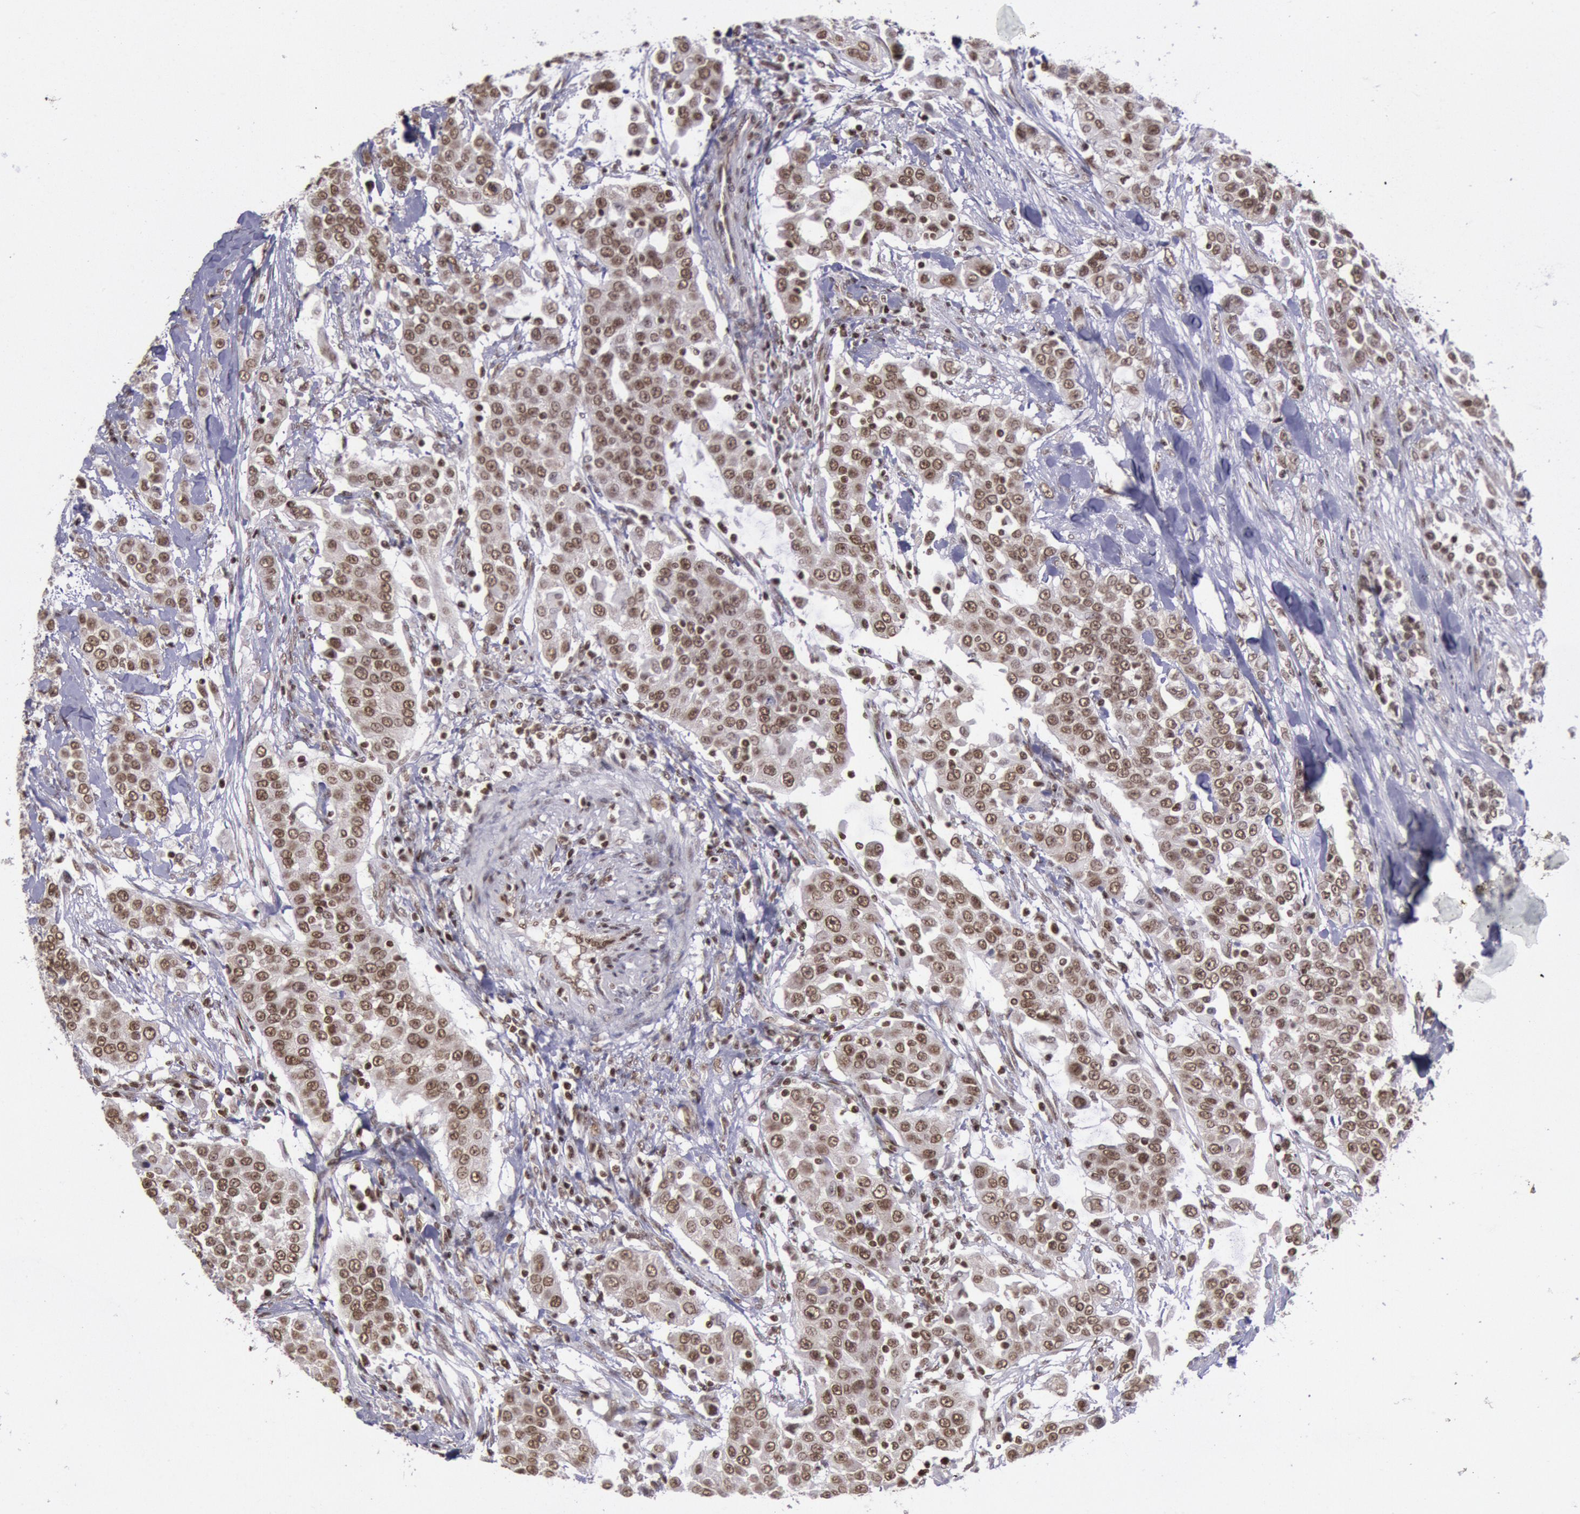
{"staining": {"intensity": "moderate", "quantity": ">75%", "location": "nuclear"}, "tissue": "urothelial cancer", "cell_type": "Tumor cells", "image_type": "cancer", "snomed": [{"axis": "morphology", "description": "Urothelial carcinoma, High grade"}, {"axis": "topography", "description": "Urinary bladder"}], "caption": "Human urothelial cancer stained with a protein marker exhibits moderate staining in tumor cells.", "gene": "NKAP", "patient": {"sex": "female", "age": 80}}